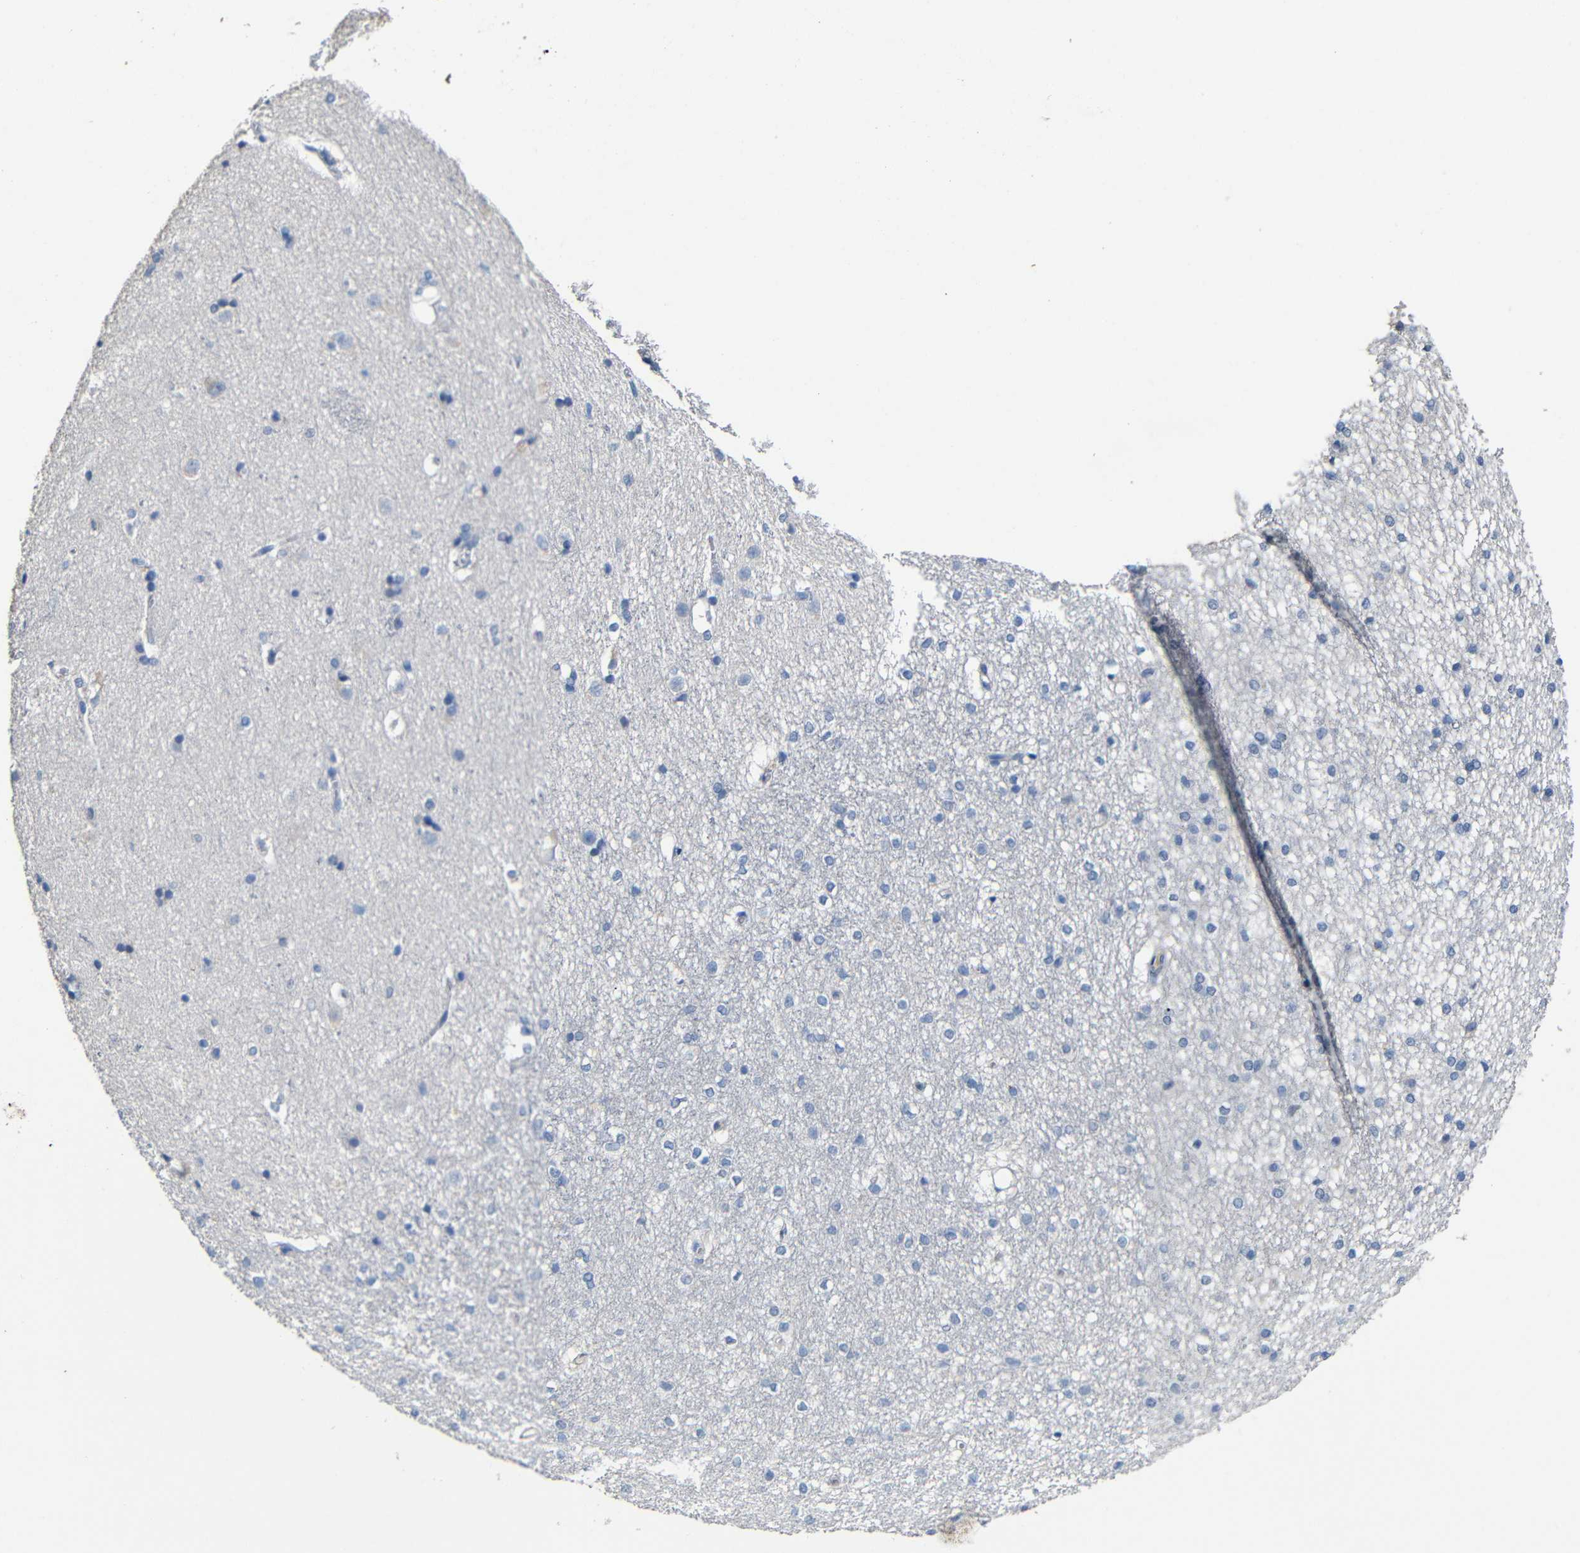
{"staining": {"intensity": "negative", "quantity": "none", "location": "none"}, "tissue": "caudate", "cell_type": "Glial cells", "image_type": "normal", "snomed": [{"axis": "morphology", "description": "Normal tissue, NOS"}, {"axis": "topography", "description": "Lateral ventricle wall"}], "caption": "High magnification brightfield microscopy of benign caudate stained with DAB (3,3'-diaminobenzidine) (brown) and counterstained with hematoxylin (blue): glial cells show no significant staining. (DAB (3,3'-diaminobenzidine) IHC with hematoxylin counter stain).", "gene": "ACKR2", "patient": {"sex": "female", "age": 19}}